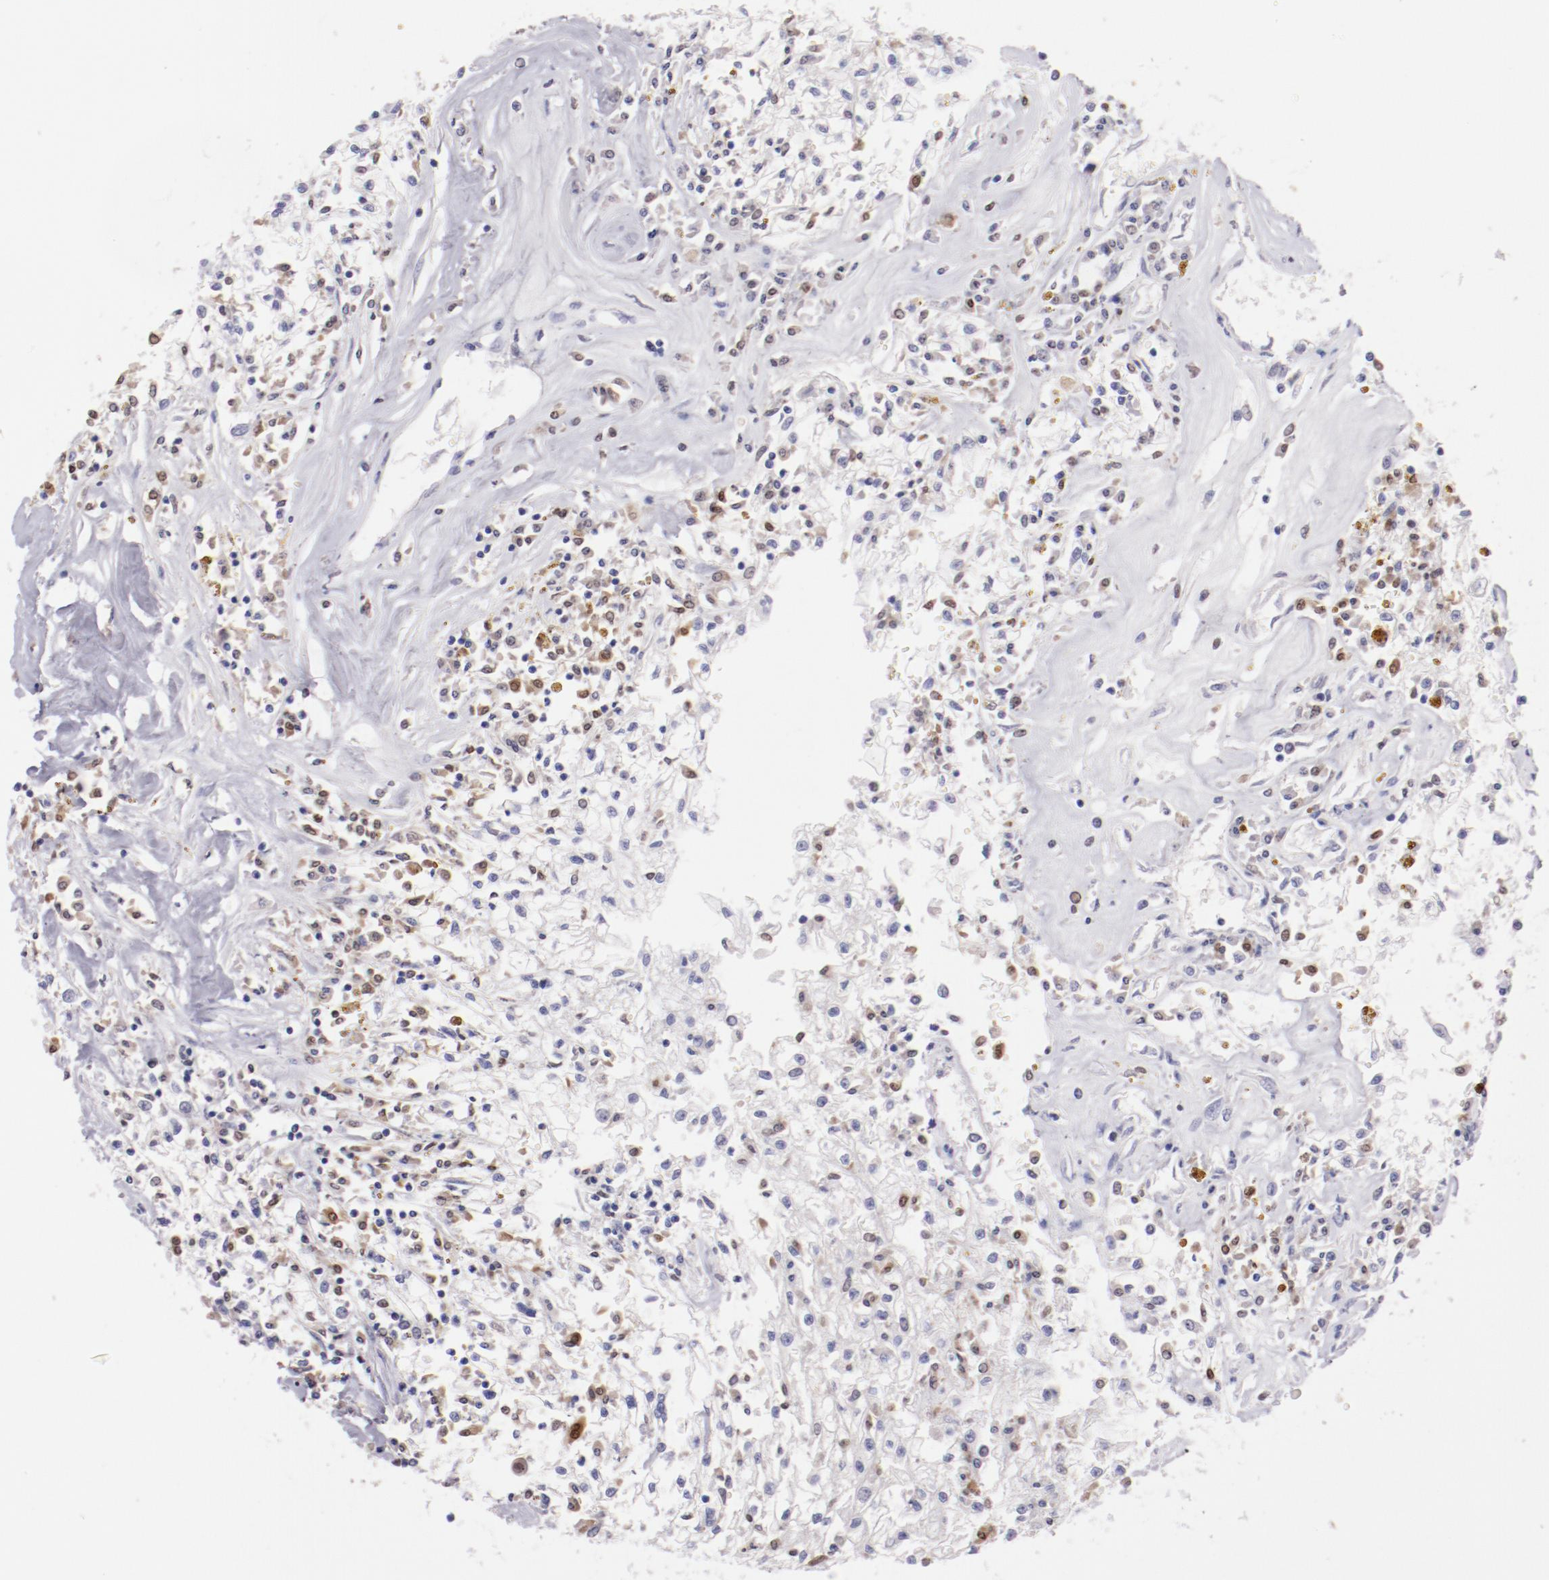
{"staining": {"intensity": "negative", "quantity": "none", "location": "none"}, "tissue": "renal cancer", "cell_type": "Tumor cells", "image_type": "cancer", "snomed": [{"axis": "morphology", "description": "Adenocarcinoma, NOS"}, {"axis": "topography", "description": "Kidney"}], "caption": "Histopathology image shows no significant protein expression in tumor cells of renal cancer.", "gene": "IRF8", "patient": {"sex": "male", "age": 78}}